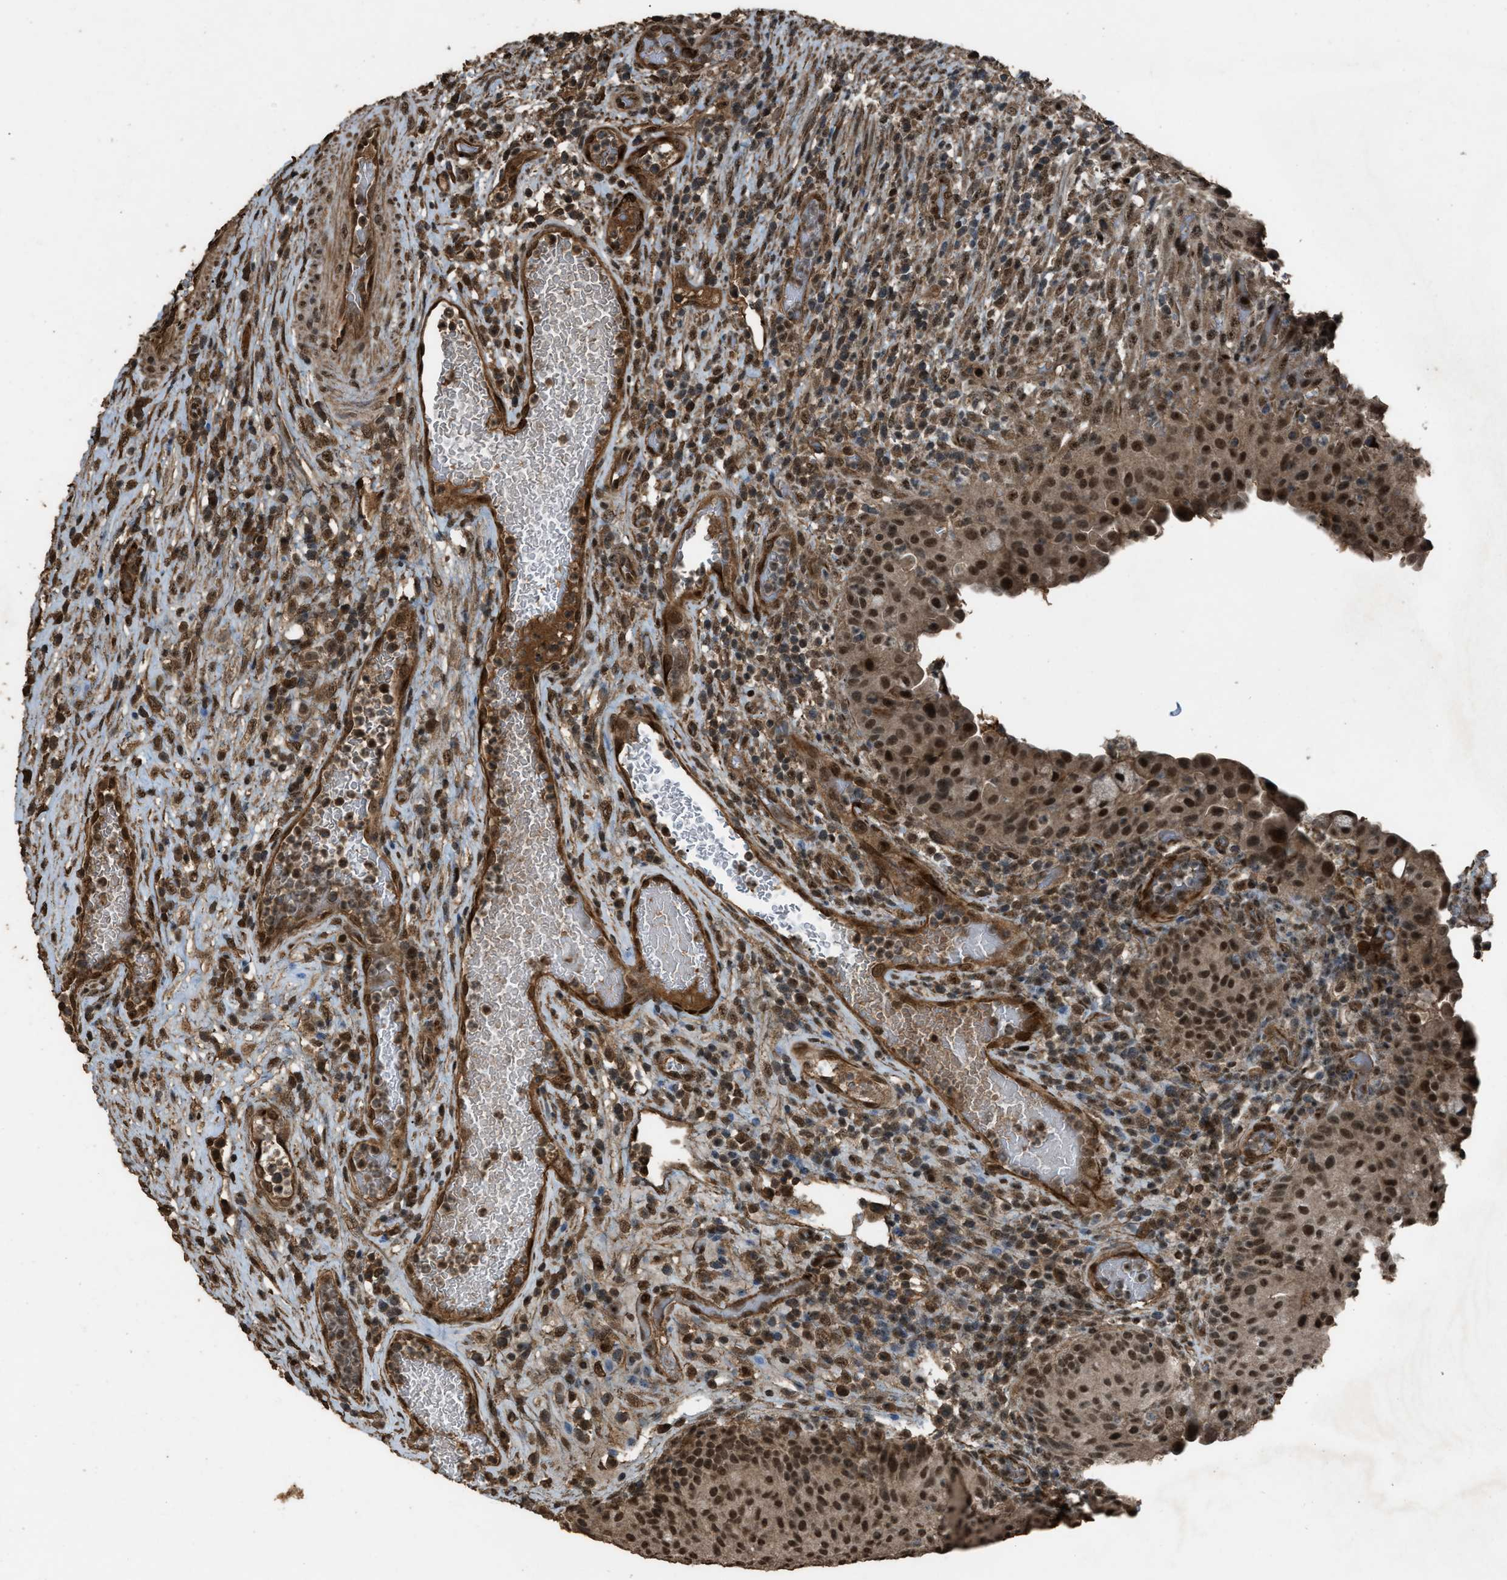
{"staining": {"intensity": "strong", "quantity": ">75%", "location": "cytoplasmic/membranous,nuclear"}, "tissue": "urothelial cancer", "cell_type": "Tumor cells", "image_type": "cancer", "snomed": [{"axis": "morphology", "description": "Urothelial carcinoma, Low grade"}, {"axis": "topography", "description": "Urinary bladder"}], "caption": "Tumor cells show high levels of strong cytoplasmic/membranous and nuclear expression in about >75% of cells in human urothelial carcinoma (low-grade).", "gene": "SERTAD2", "patient": {"sex": "female", "age": 75}}